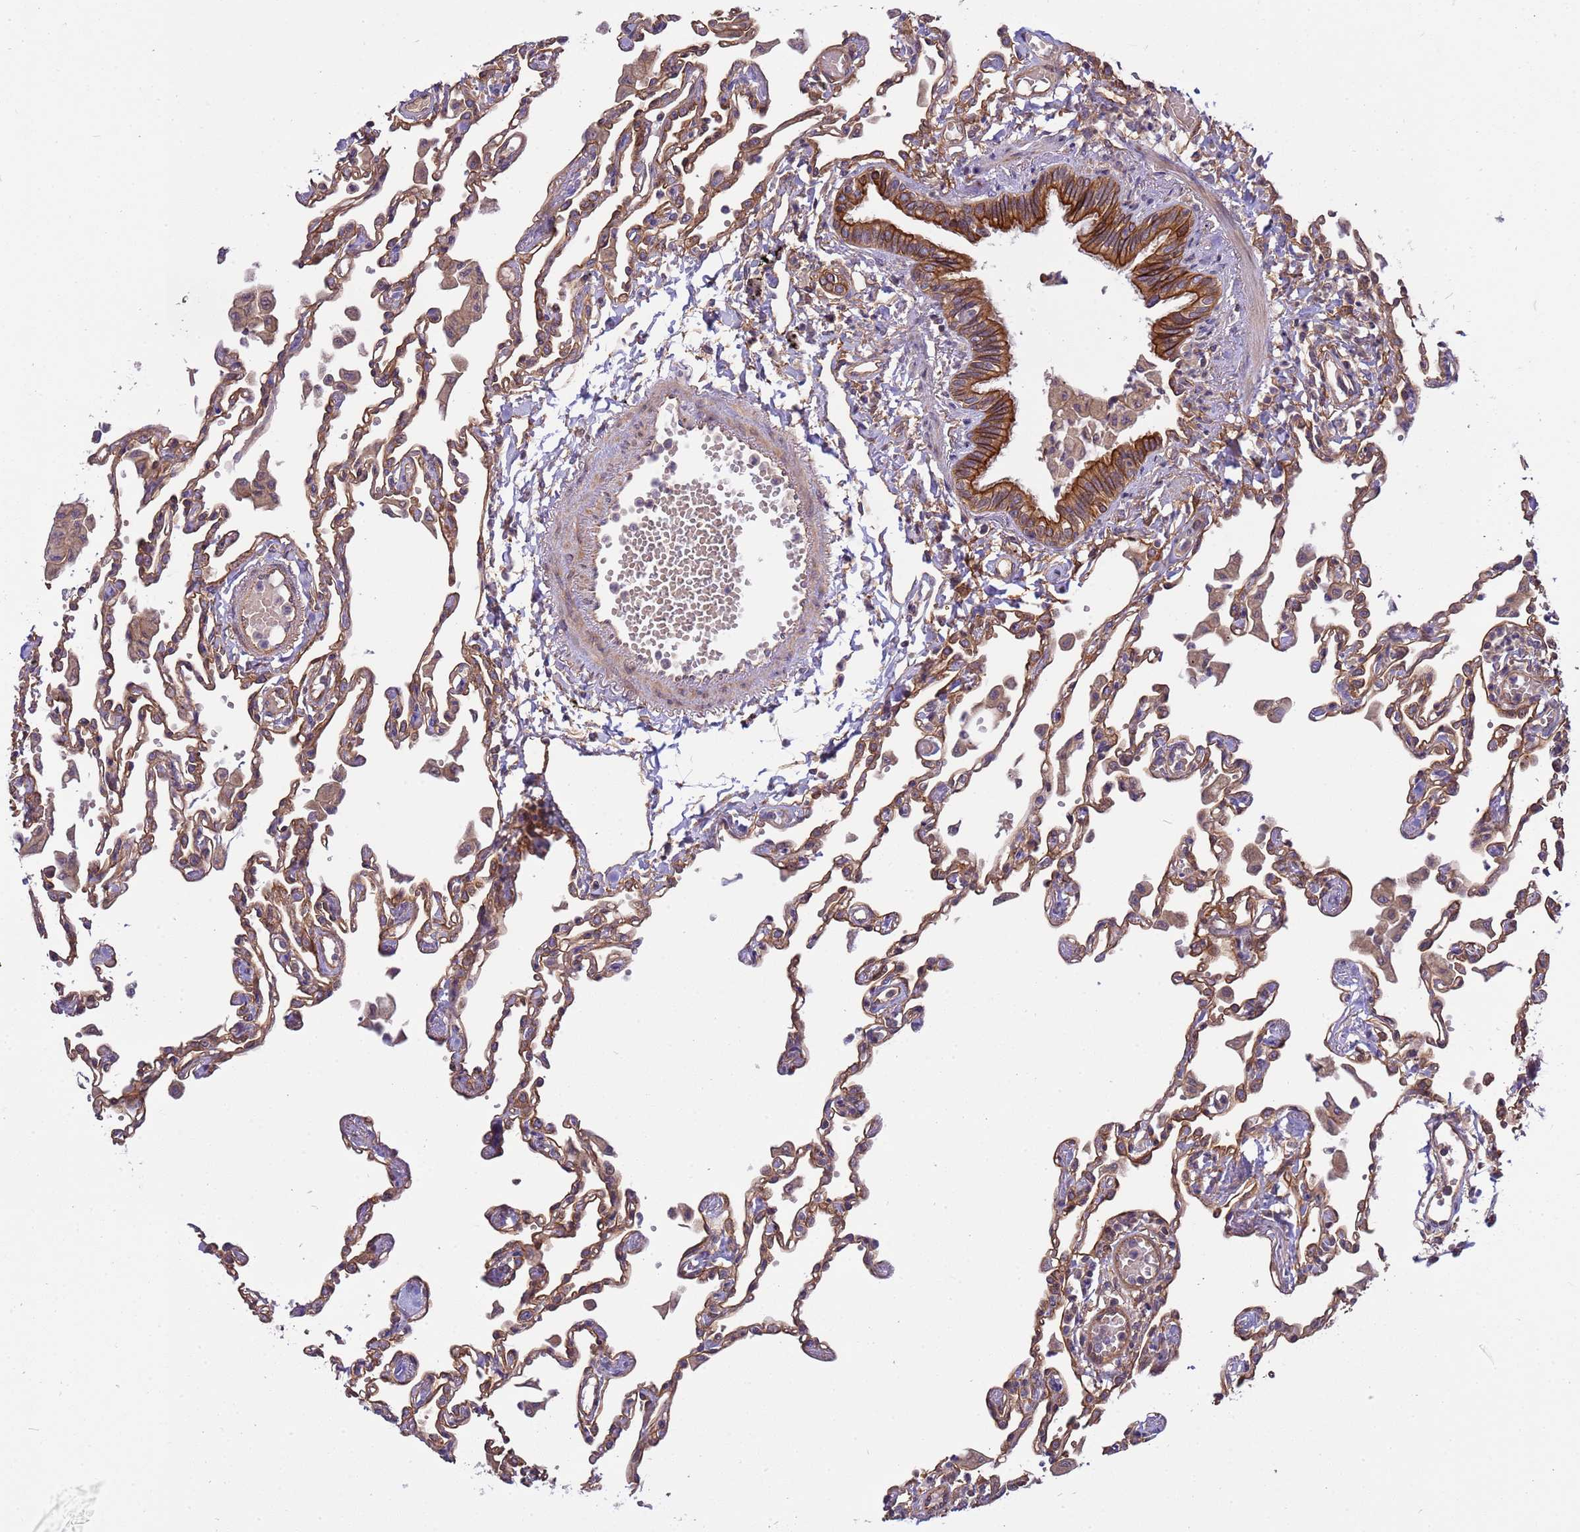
{"staining": {"intensity": "moderate", "quantity": ">75%", "location": "cytoplasmic/membranous"}, "tissue": "lung", "cell_type": "Alveolar cells", "image_type": "normal", "snomed": [{"axis": "morphology", "description": "Normal tissue, NOS"}, {"axis": "topography", "description": "Bronchus"}, {"axis": "topography", "description": "Lung"}], "caption": "IHC staining of unremarkable lung, which exhibits medium levels of moderate cytoplasmic/membranous staining in approximately >75% of alveolar cells indicating moderate cytoplasmic/membranous protein positivity. The staining was performed using DAB (brown) for protein detection and nuclei were counterstained in hematoxylin (blue).", "gene": "SMCO3", "patient": {"sex": "female", "age": 49}}